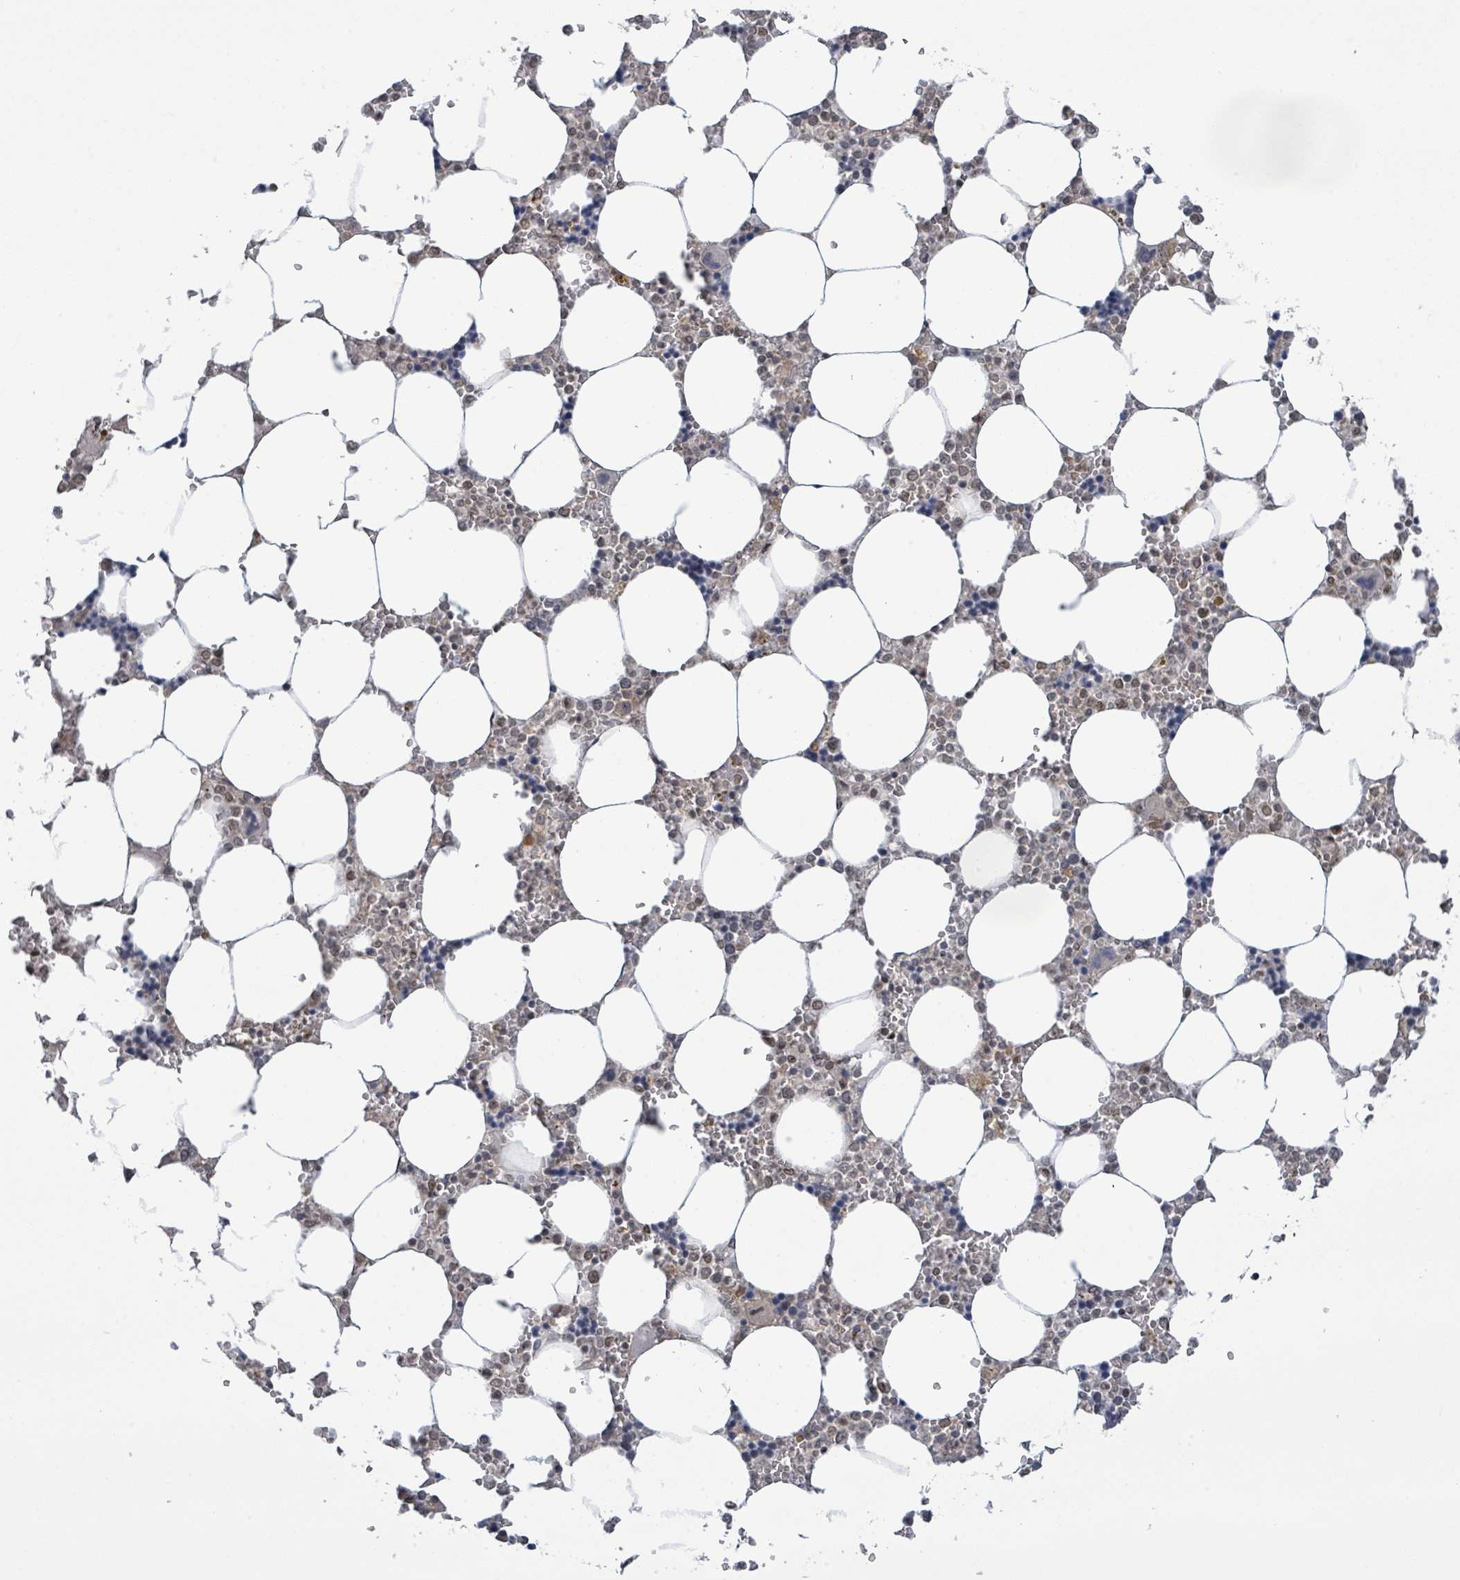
{"staining": {"intensity": "moderate", "quantity": "<25%", "location": "nuclear"}, "tissue": "bone marrow", "cell_type": "Hematopoietic cells", "image_type": "normal", "snomed": [{"axis": "morphology", "description": "Normal tissue, NOS"}, {"axis": "topography", "description": "Bone marrow"}], "caption": "Protein staining by immunohistochemistry (IHC) demonstrates moderate nuclear expression in about <25% of hematopoietic cells in normal bone marrow. (DAB (3,3'-diaminobenzidine) IHC with brightfield microscopy, high magnification).", "gene": "SBF2", "patient": {"sex": "male", "age": 64}}